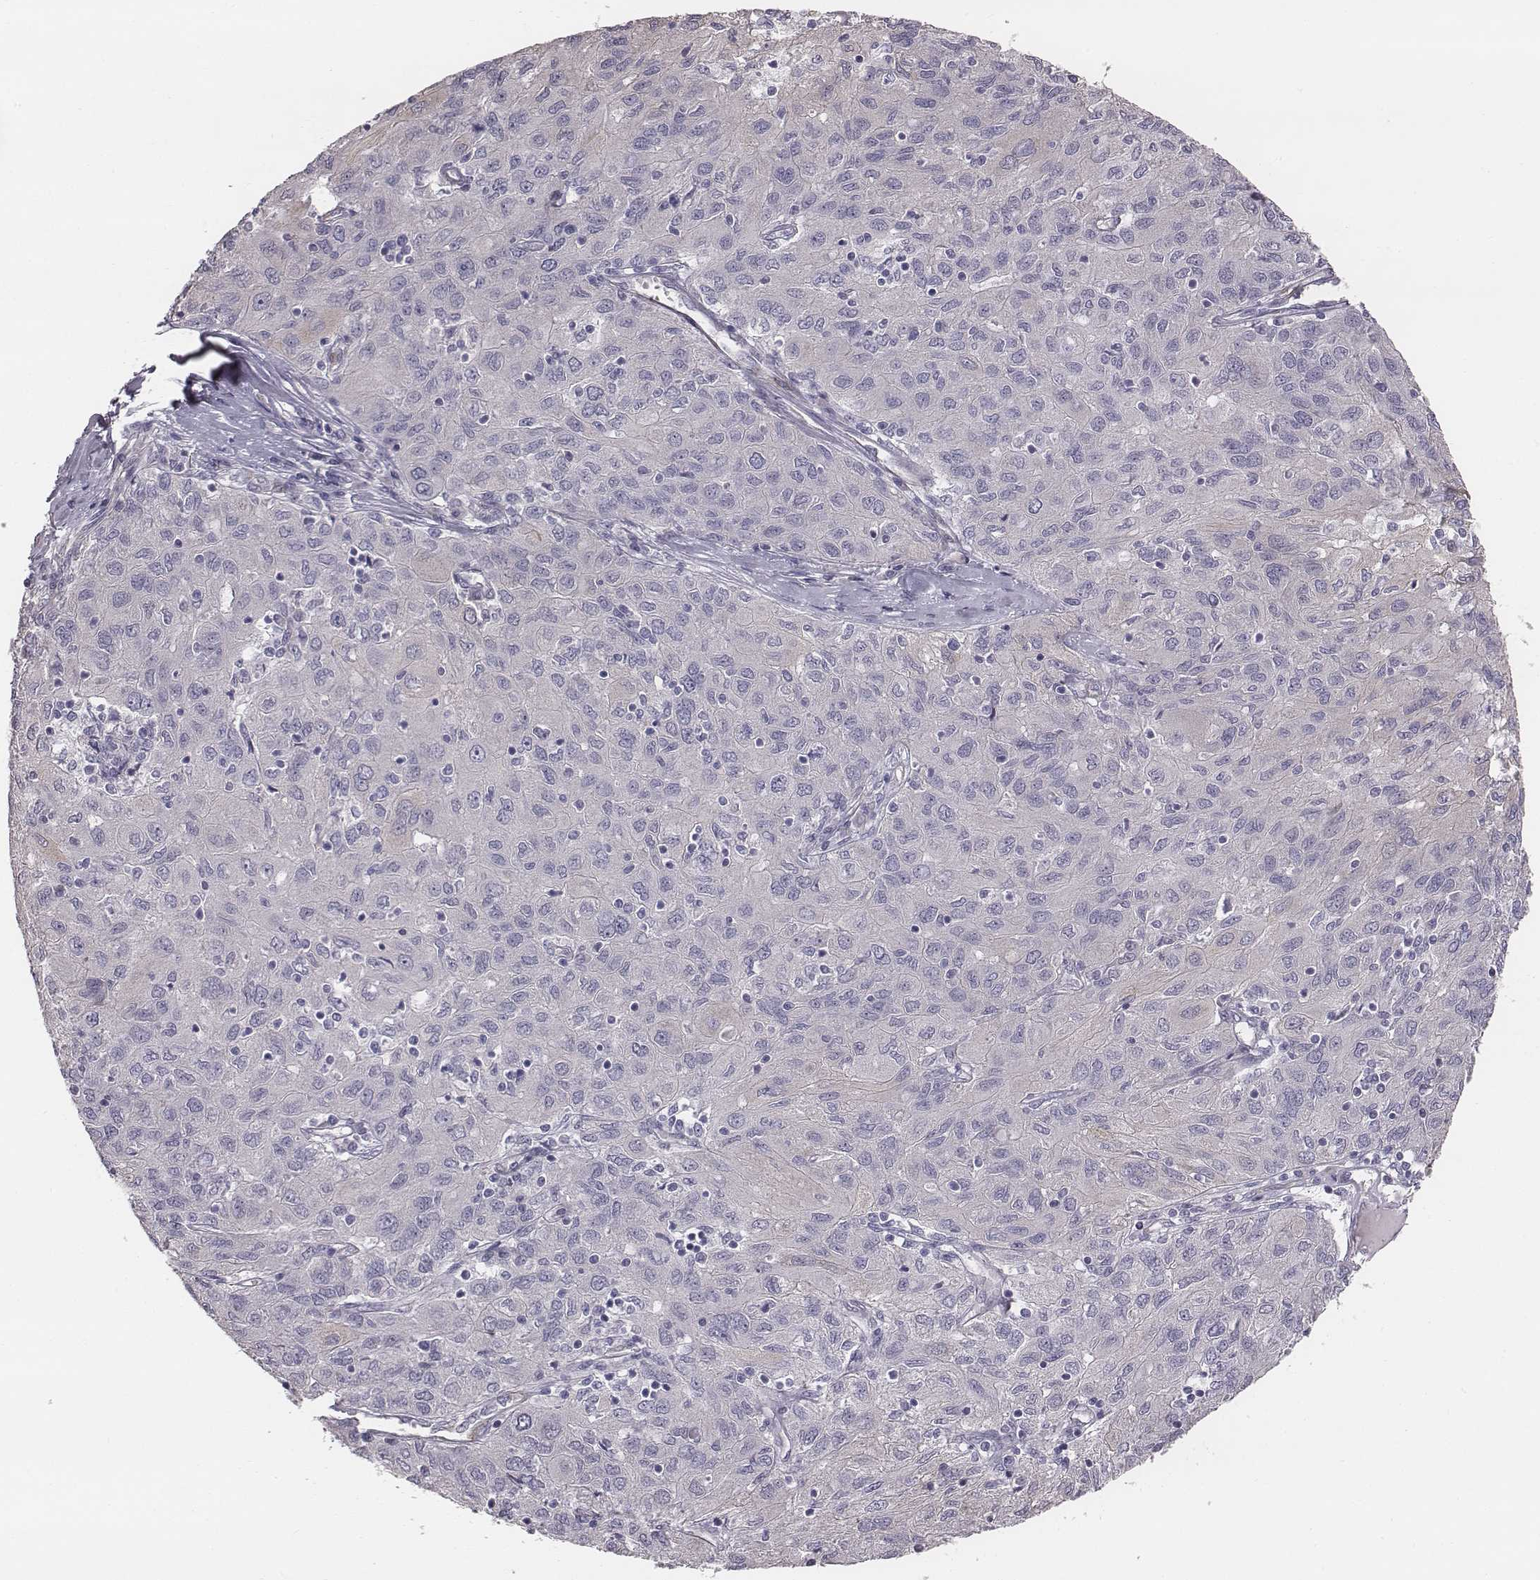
{"staining": {"intensity": "negative", "quantity": "none", "location": "none"}, "tissue": "ovarian cancer", "cell_type": "Tumor cells", "image_type": "cancer", "snomed": [{"axis": "morphology", "description": "Carcinoma, endometroid"}, {"axis": "topography", "description": "Ovary"}], "caption": "An image of ovarian endometroid carcinoma stained for a protein reveals no brown staining in tumor cells.", "gene": "PRKCZ", "patient": {"sex": "female", "age": 50}}